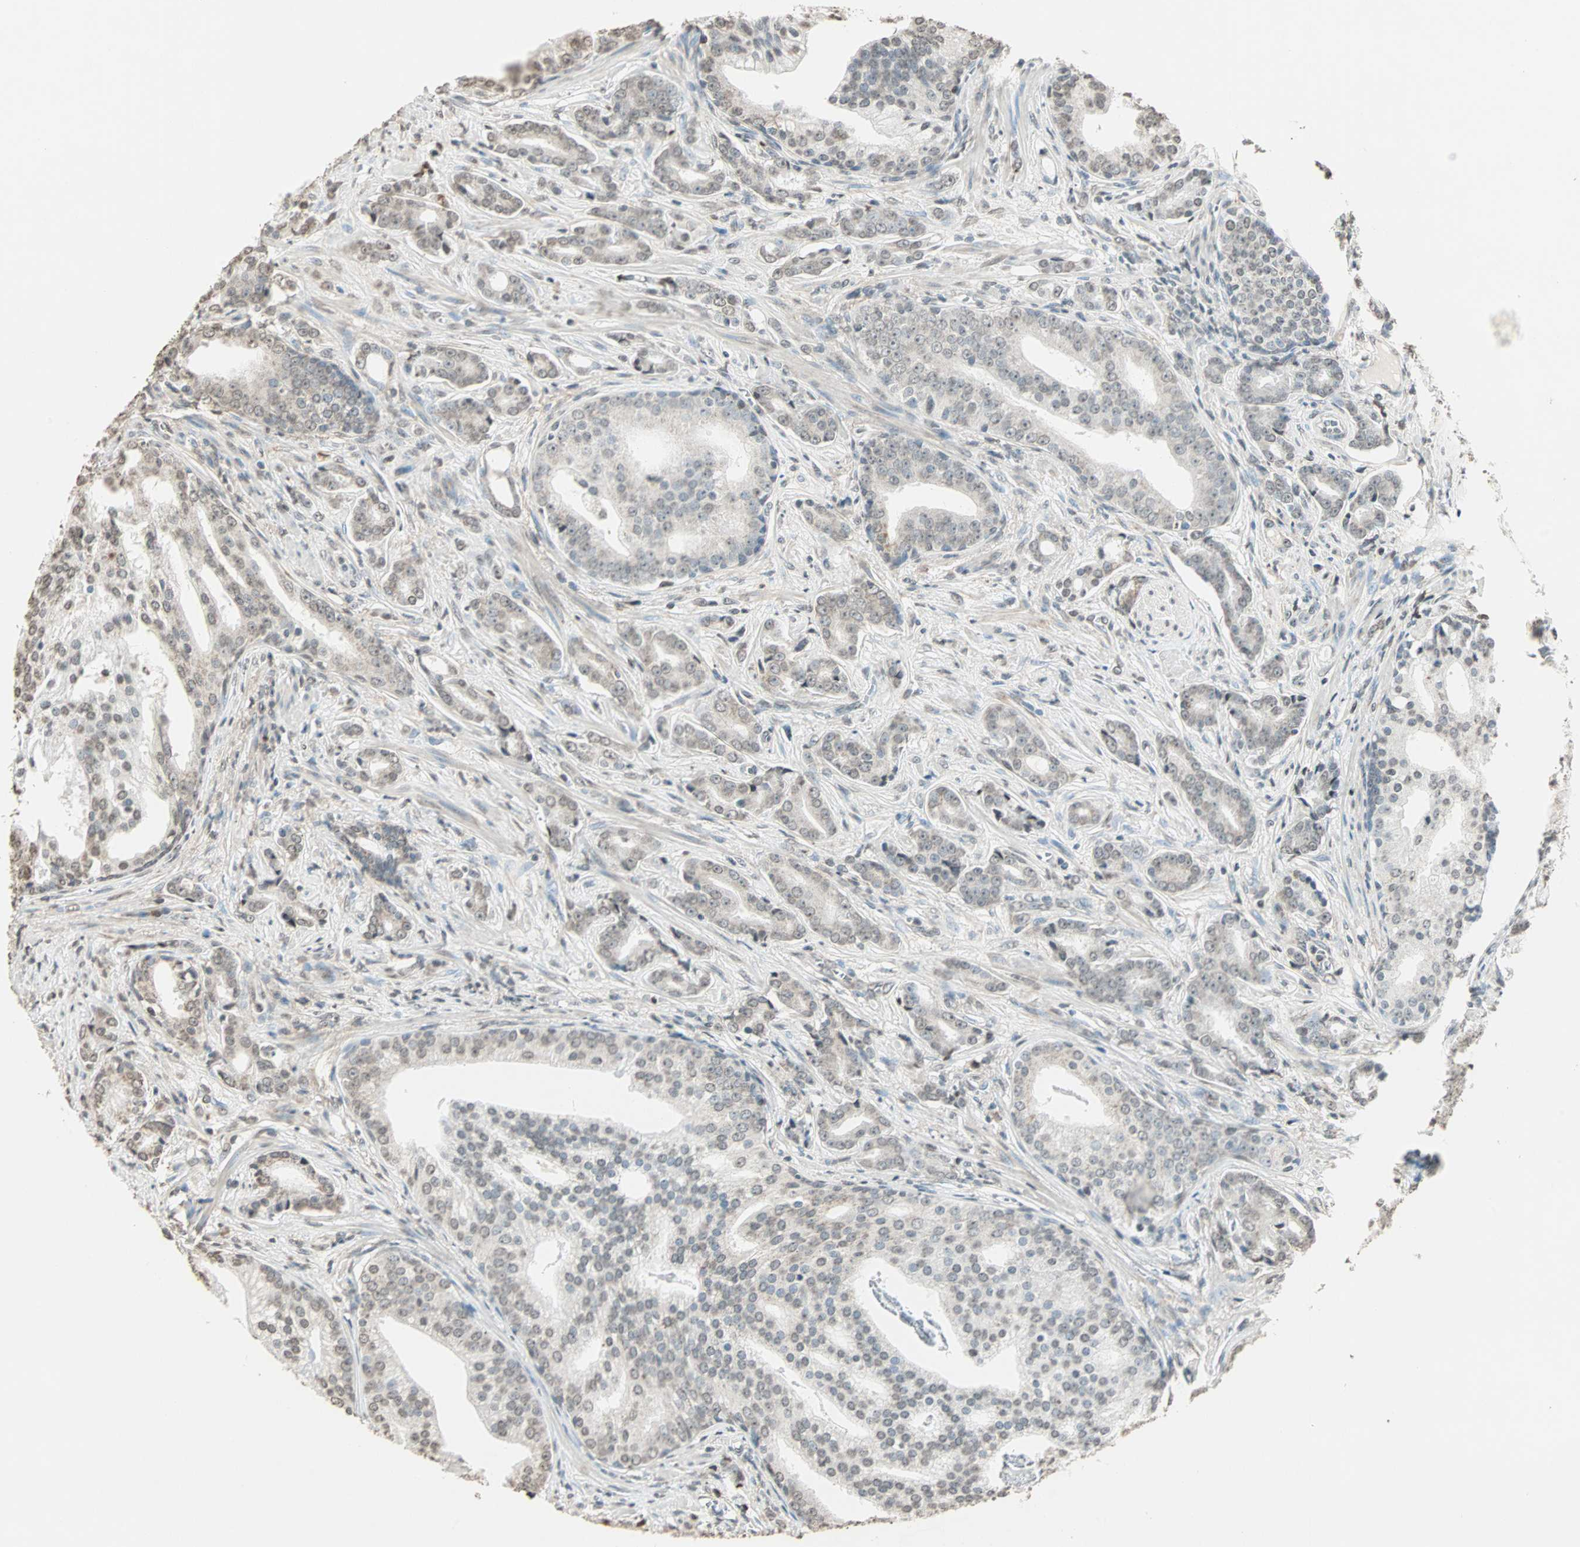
{"staining": {"intensity": "weak", "quantity": "25%-75%", "location": "cytoplasmic/membranous,nuclear"}, "tissue": "prostate cancer", "cell_type": "Tumor cells", "image_type": "cancer", "snomed": [{"axis": "morphology", "description": "Adenocarcinoma, Low grade"}, {"axis": "topography", "description": "Prostate"}], "caption": "High-magnification brightfield microscopy of prostate cancer stained with DAB (brown) and counterstained with hematoxylin (blue). tumor cells exhibit weak cytoplasmic/membranous and nuclear staining is present in about25%-75% of cells. Using DAB (3,3'-diaminobenzidine) (brown) and hematoxylin (blue) stains, captured at high magnification using brightfield microscopy.", "gene": "PRELID1", "patient": {"sex": "male", "age": 58}}